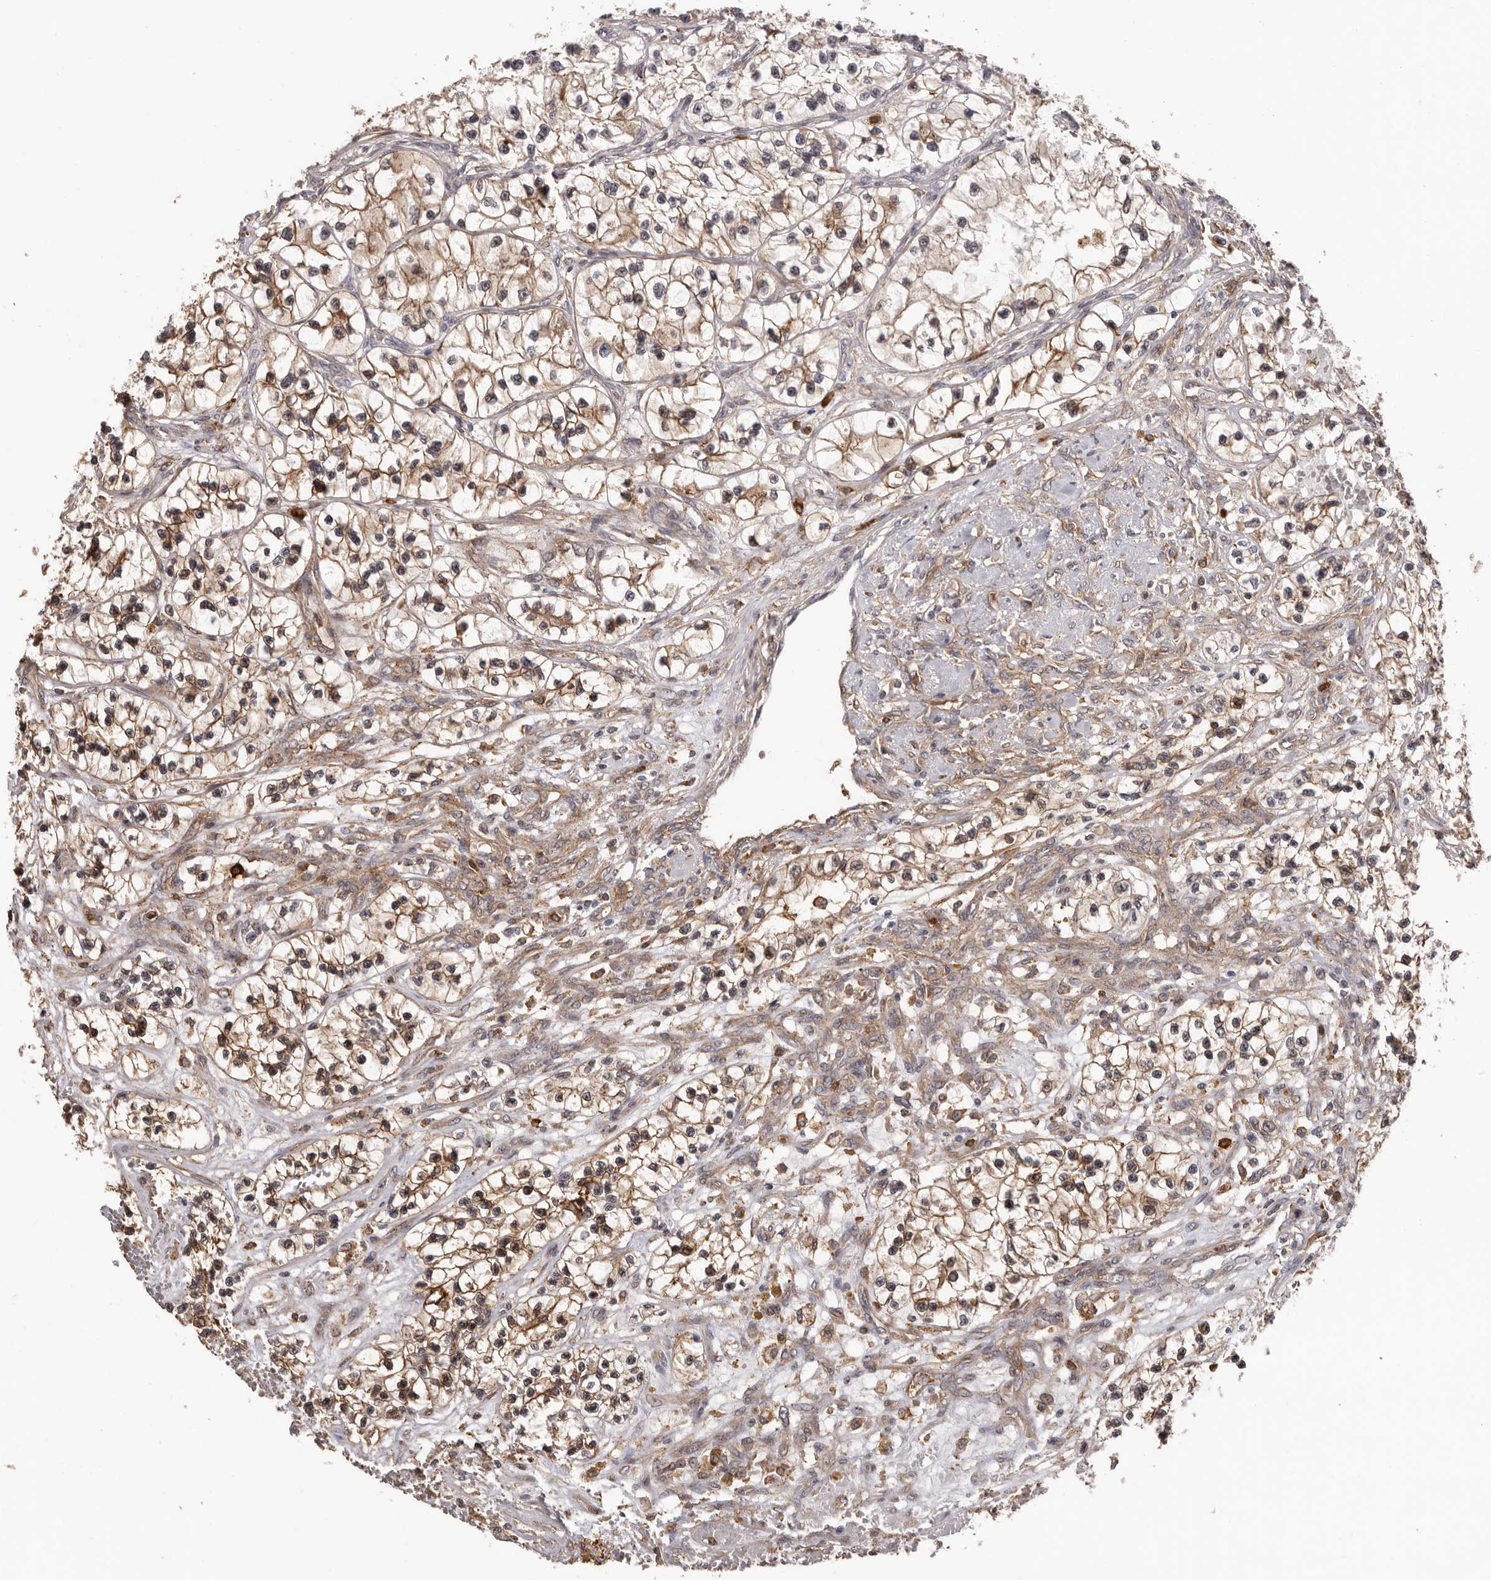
{"staining": {"intensity": "moderate", "quantity": ">75%", "location": "cytoplasmic/membranous,nuclear"}, "tissue": "renal cancer", "cell_type": "Tumor cells", "image_type": "cancer", "snomed": [{"axis": "morphology", "description": "Adenocarcinoma, NOS"}, {"axis": "topography", "description": "Kidney"}], "caption": "Immunohistochemistry (IHC) (DAB (3,3'-diaminobenzidine)) staining of human renal adenocarcinoma shows moderate cytoplasmic/membranous and nuclear protein expression in about >75% of tumor cells.", "gene": "PRR12", "patient": {"sex": "female", "age": 57}}